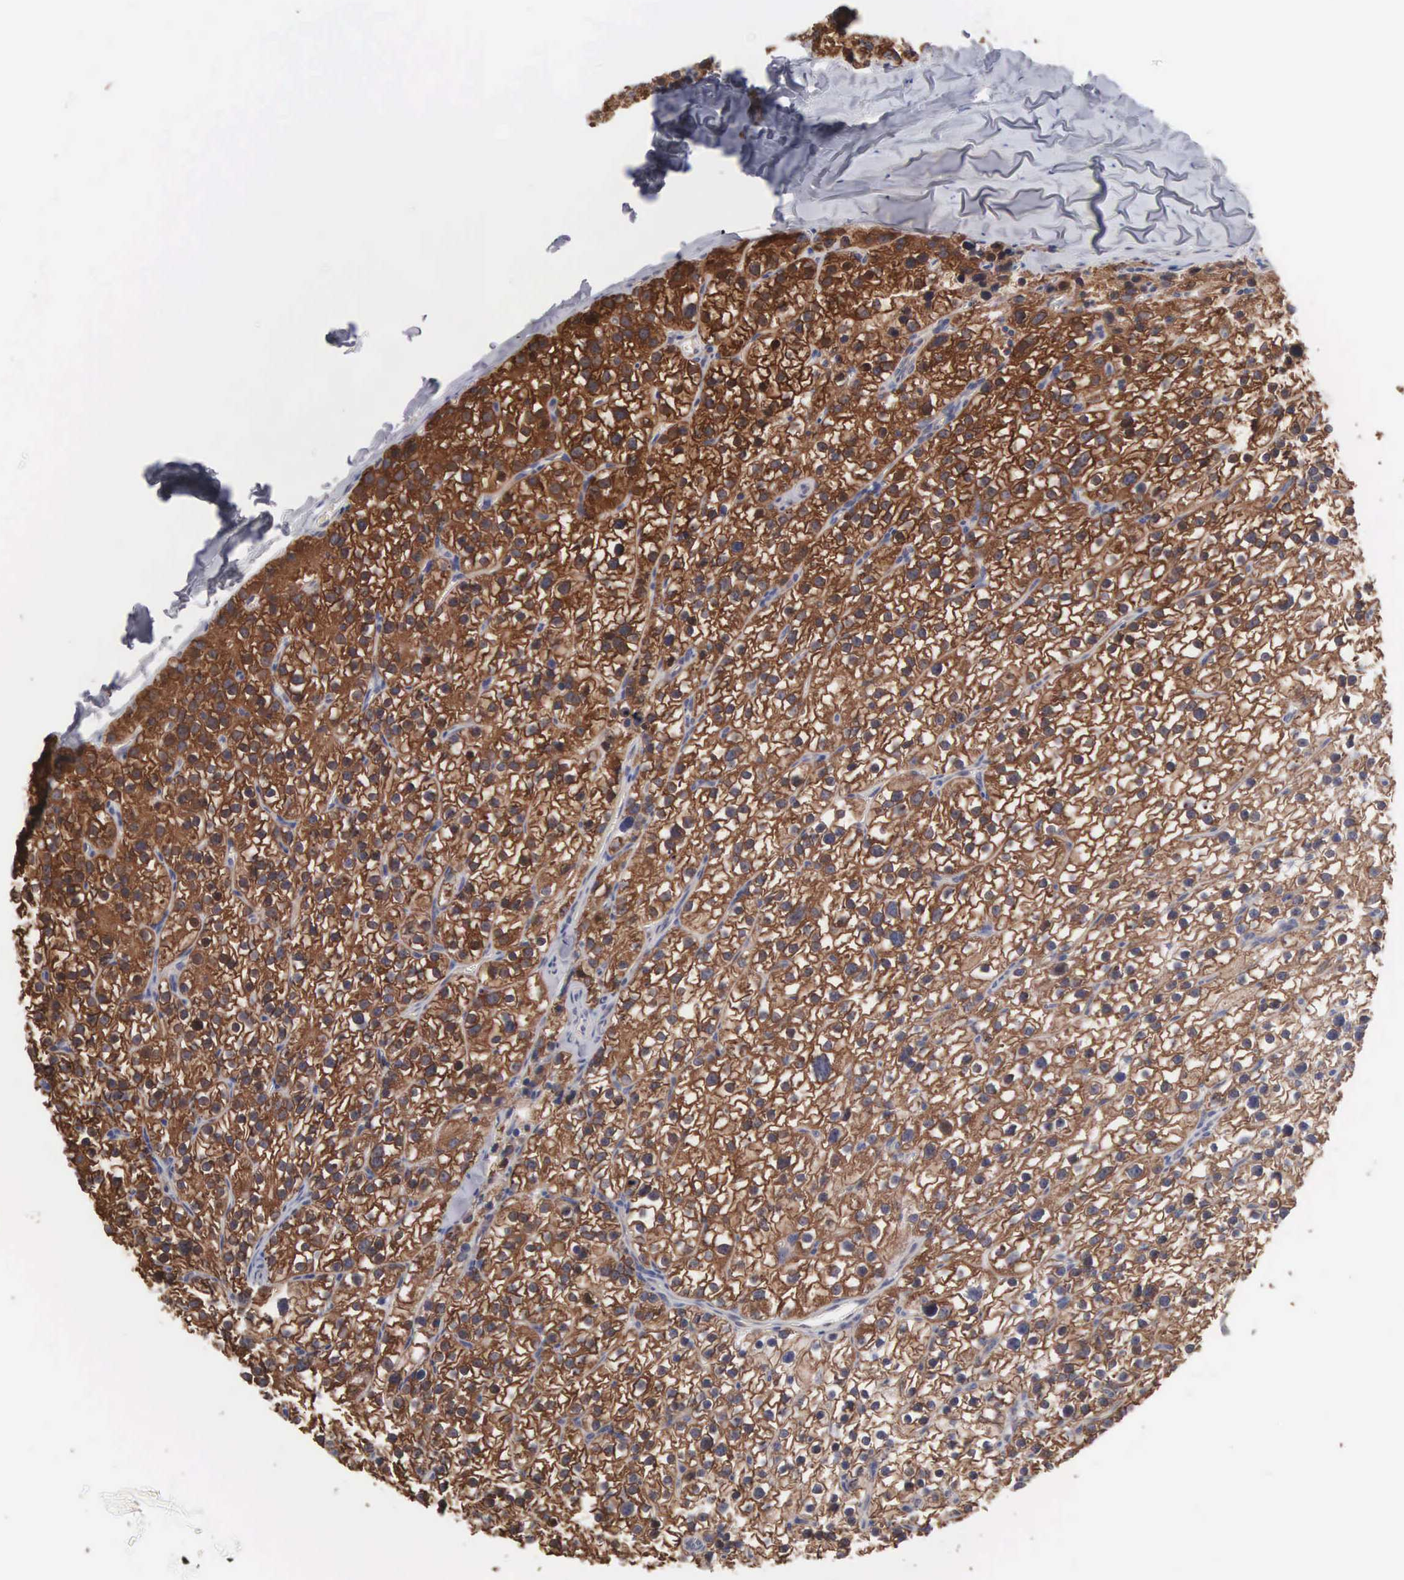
{"staining": {"intensity": "strong", "quantity": ">75%", "location": "cytoplasmic/membranous"}, "tissue": "parathyroid gland", "cell_type": "Glandular cells", "image_type": "normal", "snomed": [{"axis": "morphology", "description": "Normal tissue, NOS"}, {"axis": "topography", "description": "Parathyroid gland"}], "caption": "Normal parathyroid gland demonstrates strong cytoplasmic/membranous staining in approximately >75% of glandular cells The protein of interest is shown in brown color, while the nuclei are stained blue..", "gene": "MTHFD1", "patient": {"sex": "female", "age": 54}}